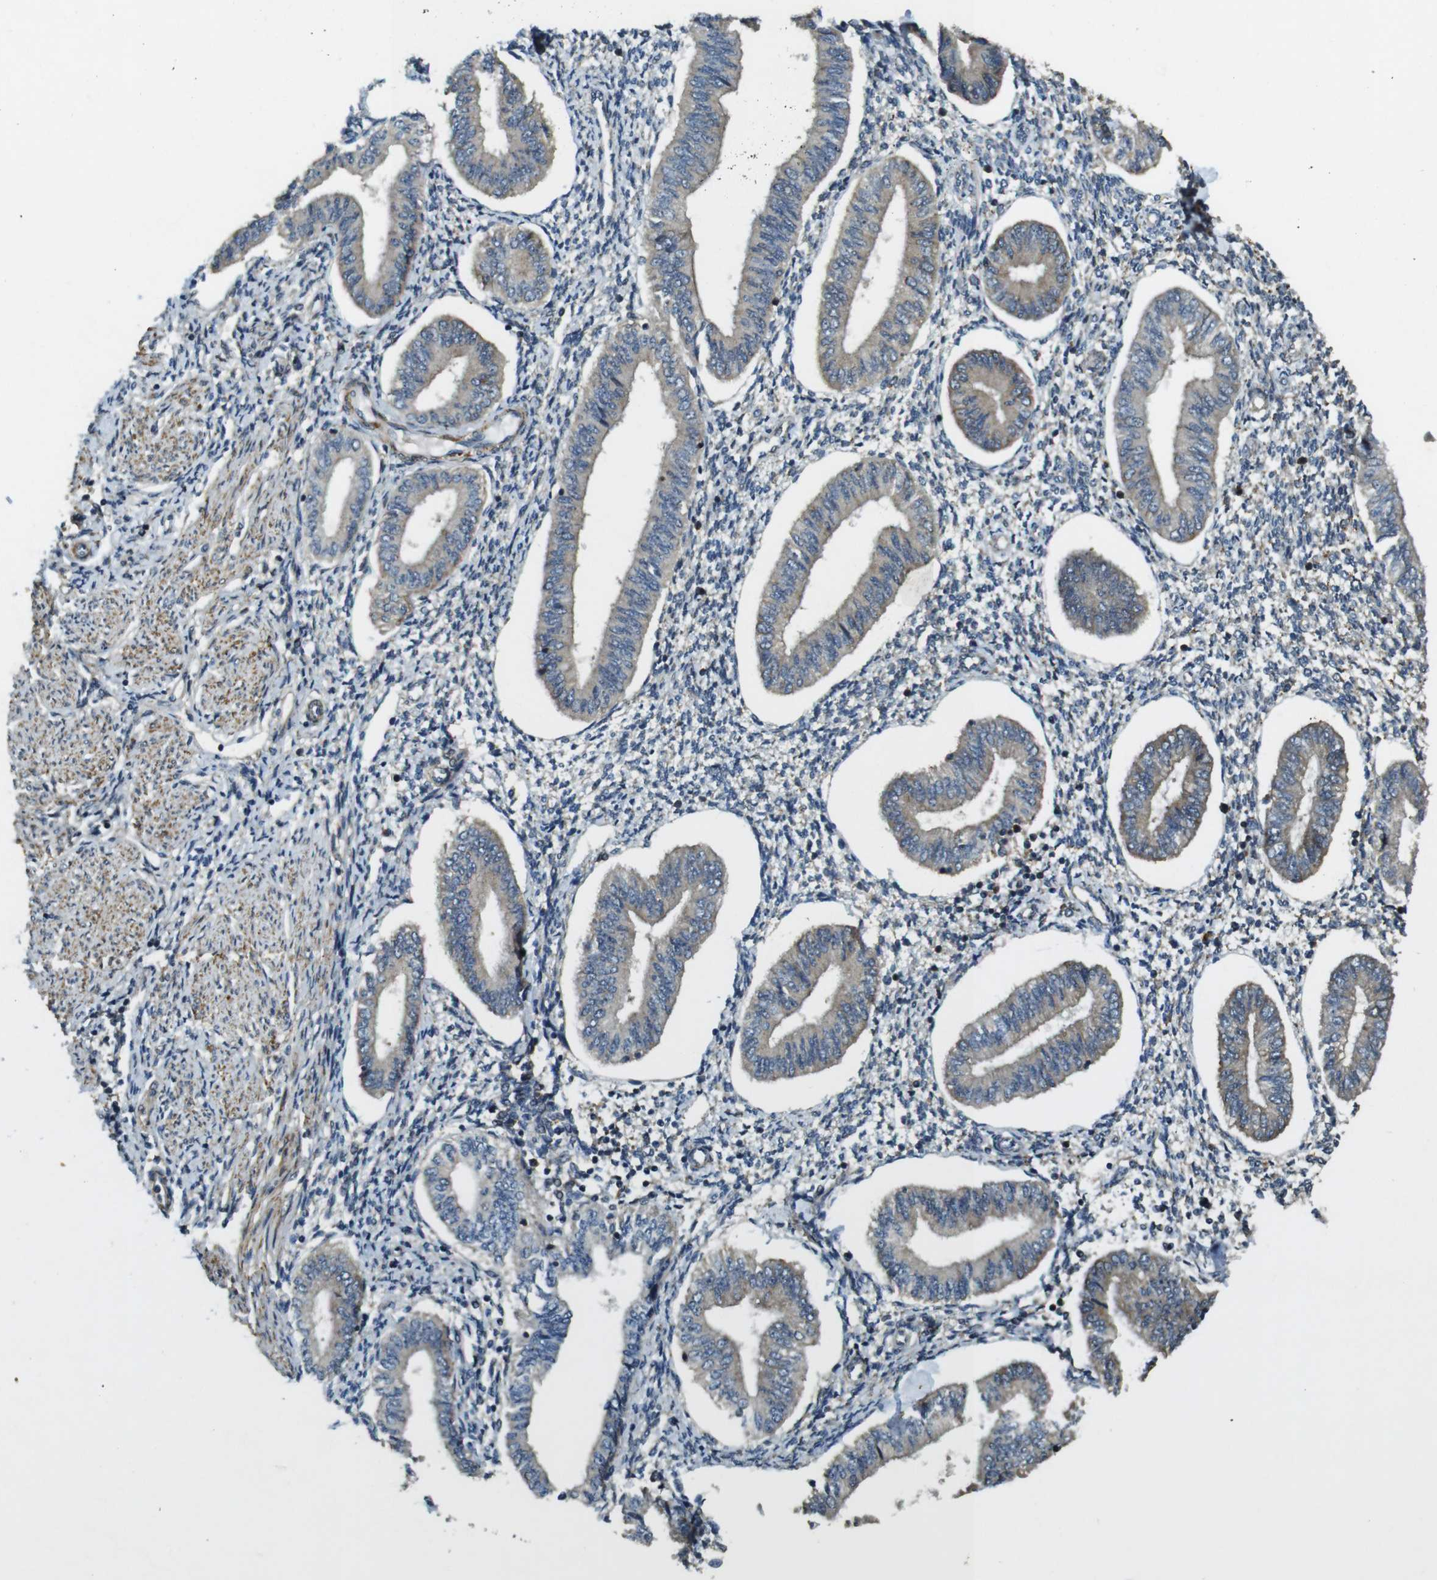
{"staining": {"intensity": "weak", "quantity": ">75%", "location": "cytoplasmic/membranous"}, "tissue": "endometrium", "cell_type": "Cells in endometrial stroma", "image_type": "normal", "snomed": [{"axis": "morphology", "description": "Normal tissue, NOS"}, {"axis": "topography", "description": "Endometrium"}], "caption": "Endometrium stained with a brown dye shows weak cytoplasmic/membranous positive positivity in approximately >75% of cells in endometrial stroma.", "gene": "BNIP3", "patient": {"sex": "female", "age": 50}}